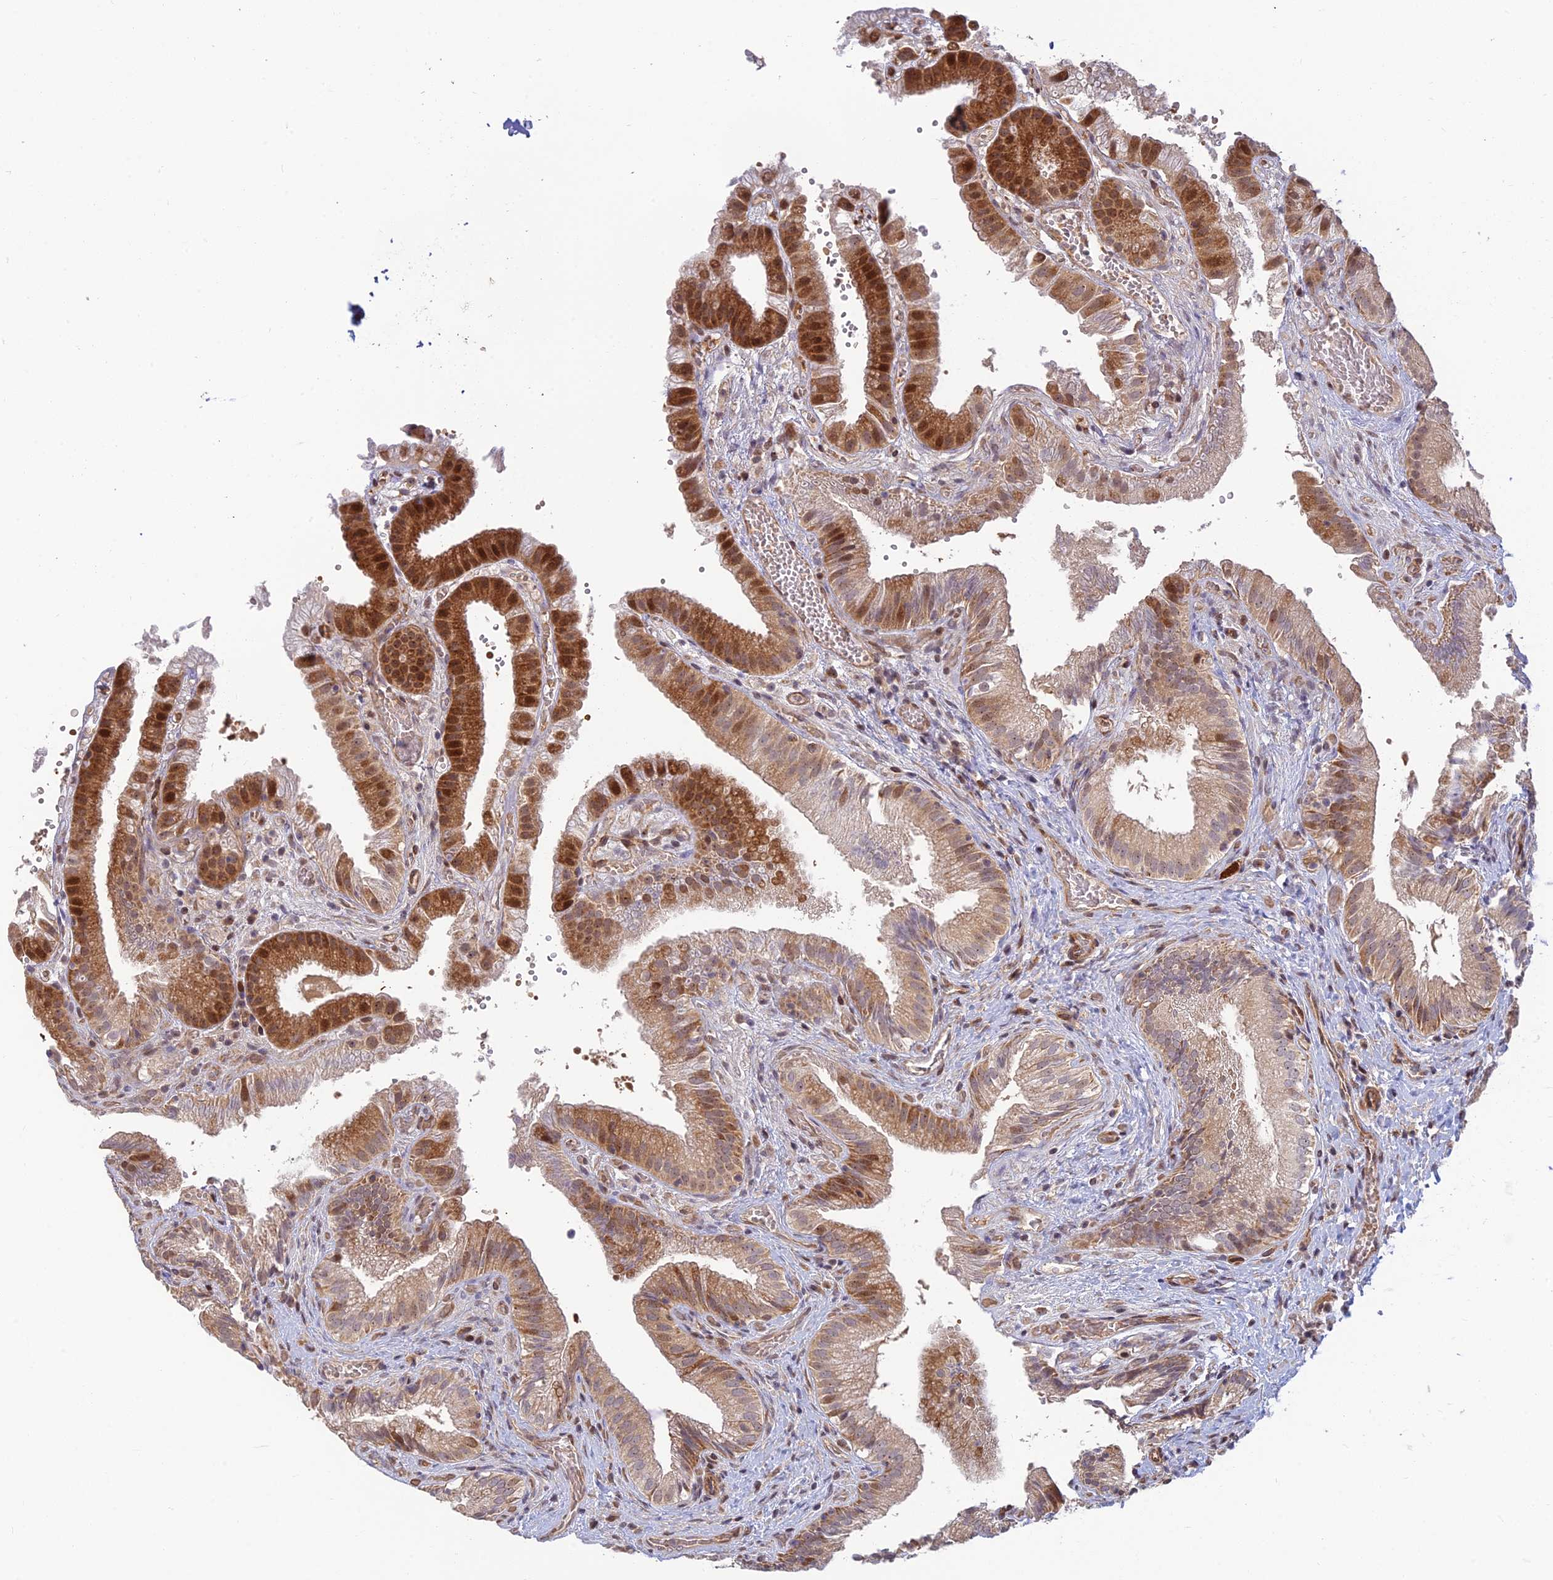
{"staining": {"intensity": "strong", "quantity": ">75%", "location": "cytoplasmic/membranous,nuclear"}, "tissue": "gallbladder", "cell_type": "Glandular cells", "image_type": "normal", "snomed": [{"axis": "morphology", "description": "Normal tissue, NOS"}, {"axis": "topography", "description": "Gallbladder"}], "caption": "Strong cytoplasmic/membranous,nuclear staining is identified in about >75% of glandular cells in normal gallbladder. (DAB (3,3'-diaminobenzidine) IHC with brightfield microscopy, high magnification).", "gene": "UFSP2", "patient": {"sex": "female", "age": 30}}